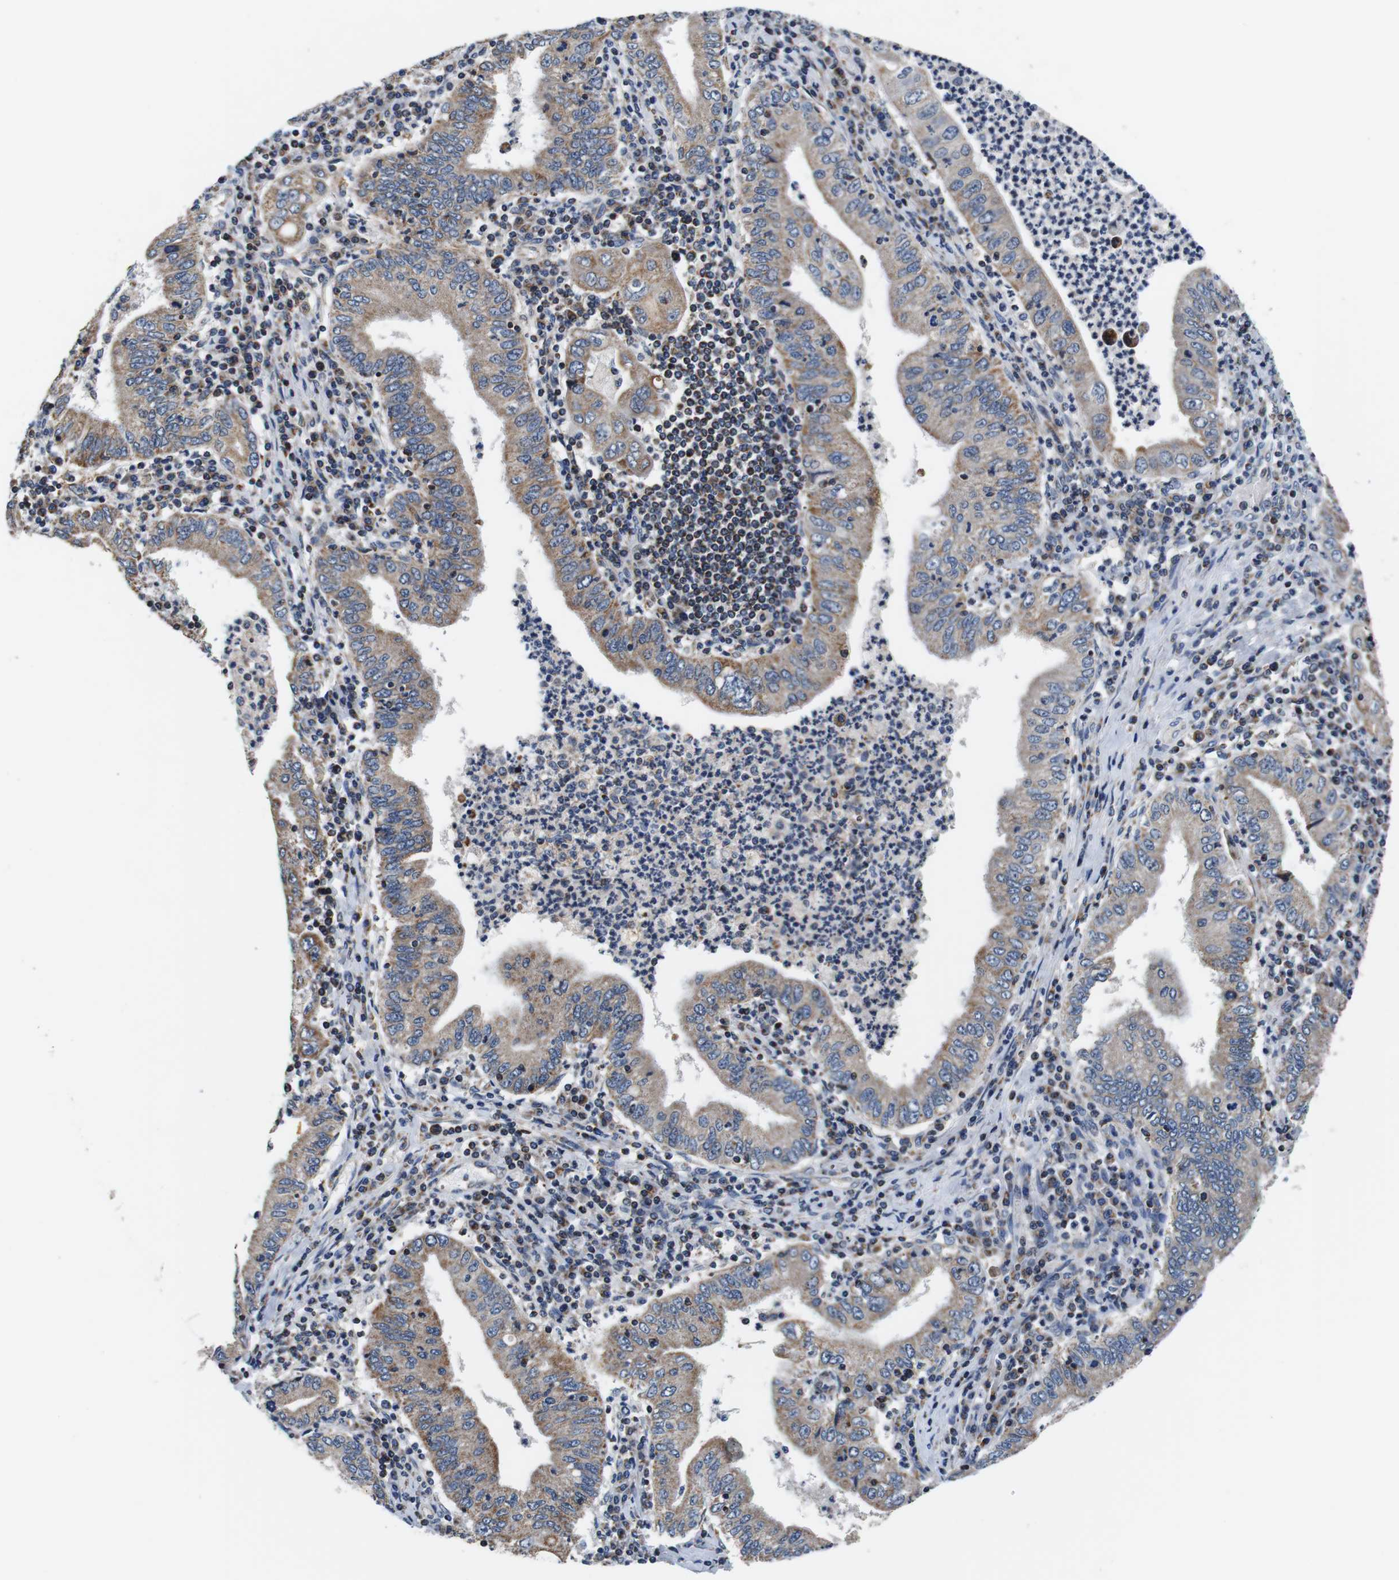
{"staining": {"intensity": "moderate", "quantity": ">75%", "location": "cytoplasmic/membranous"}, "tissue": "stomach cancer", "cell_type": "Tumor cells", "image_type": "cancer", "snomed": [{"axis": "morphology", "description": "Normal tissue, NOS"}, {"axis": "morphology", "description": "Adenocarcinoma, NOS"}, {"axis": "topography", "description": "Esophagus"}, {"axis": "topography", "description": "Stomach, upper"}, {"axis": "topography", "description": "Peripheral nerve tissue"}], "caption": "IHC image of human stomach cancer stained for a protein (brown), which exhibits medium levels of moderate cytoplasmic/membranous positivity in about >75% of tumor cells.", "gene": "LRP4", "patient": {"sex": "male", "age": 62}}